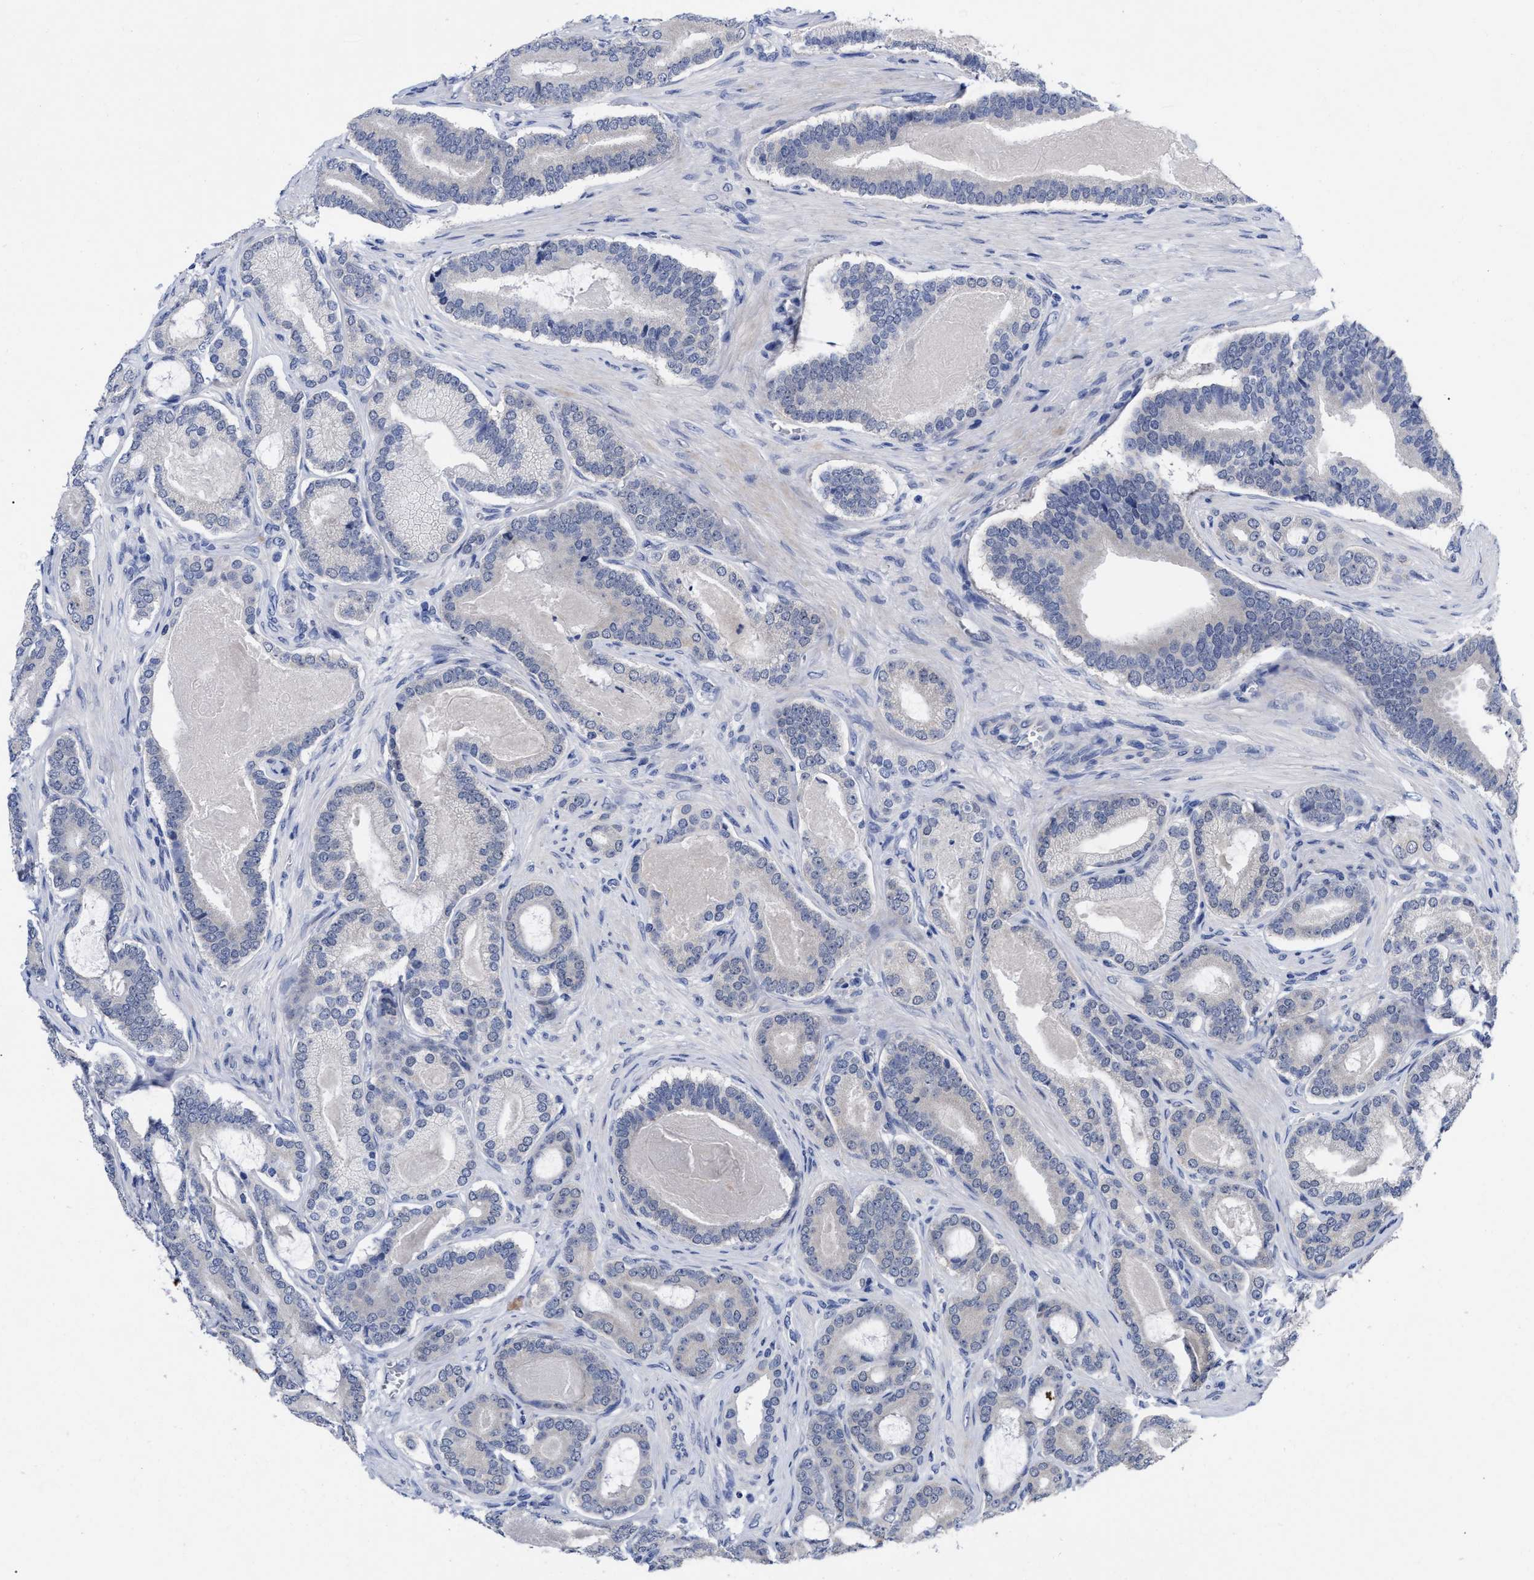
{"staining": {"intensity": "negative", "quantity": "none", "location": "none"}, "tissue": "prostate cancer", "cell_type": "Tumor cells", "image_type": "cancer", "snomed": [{"axis": "morphology", "description": "Adenocarcinoma, High grade"}, {"axis": "topography", "description": "Prostate"}], "caption": "A high-resolution micrograph shows immunohistochemistry staining of prostate adenocarcinoma (high-grade), which shows no significant expression in tumor cells. Nuclei are stained in blue.", "gene": "CCN5", "patient": {"sex": "male", "age": 60}}